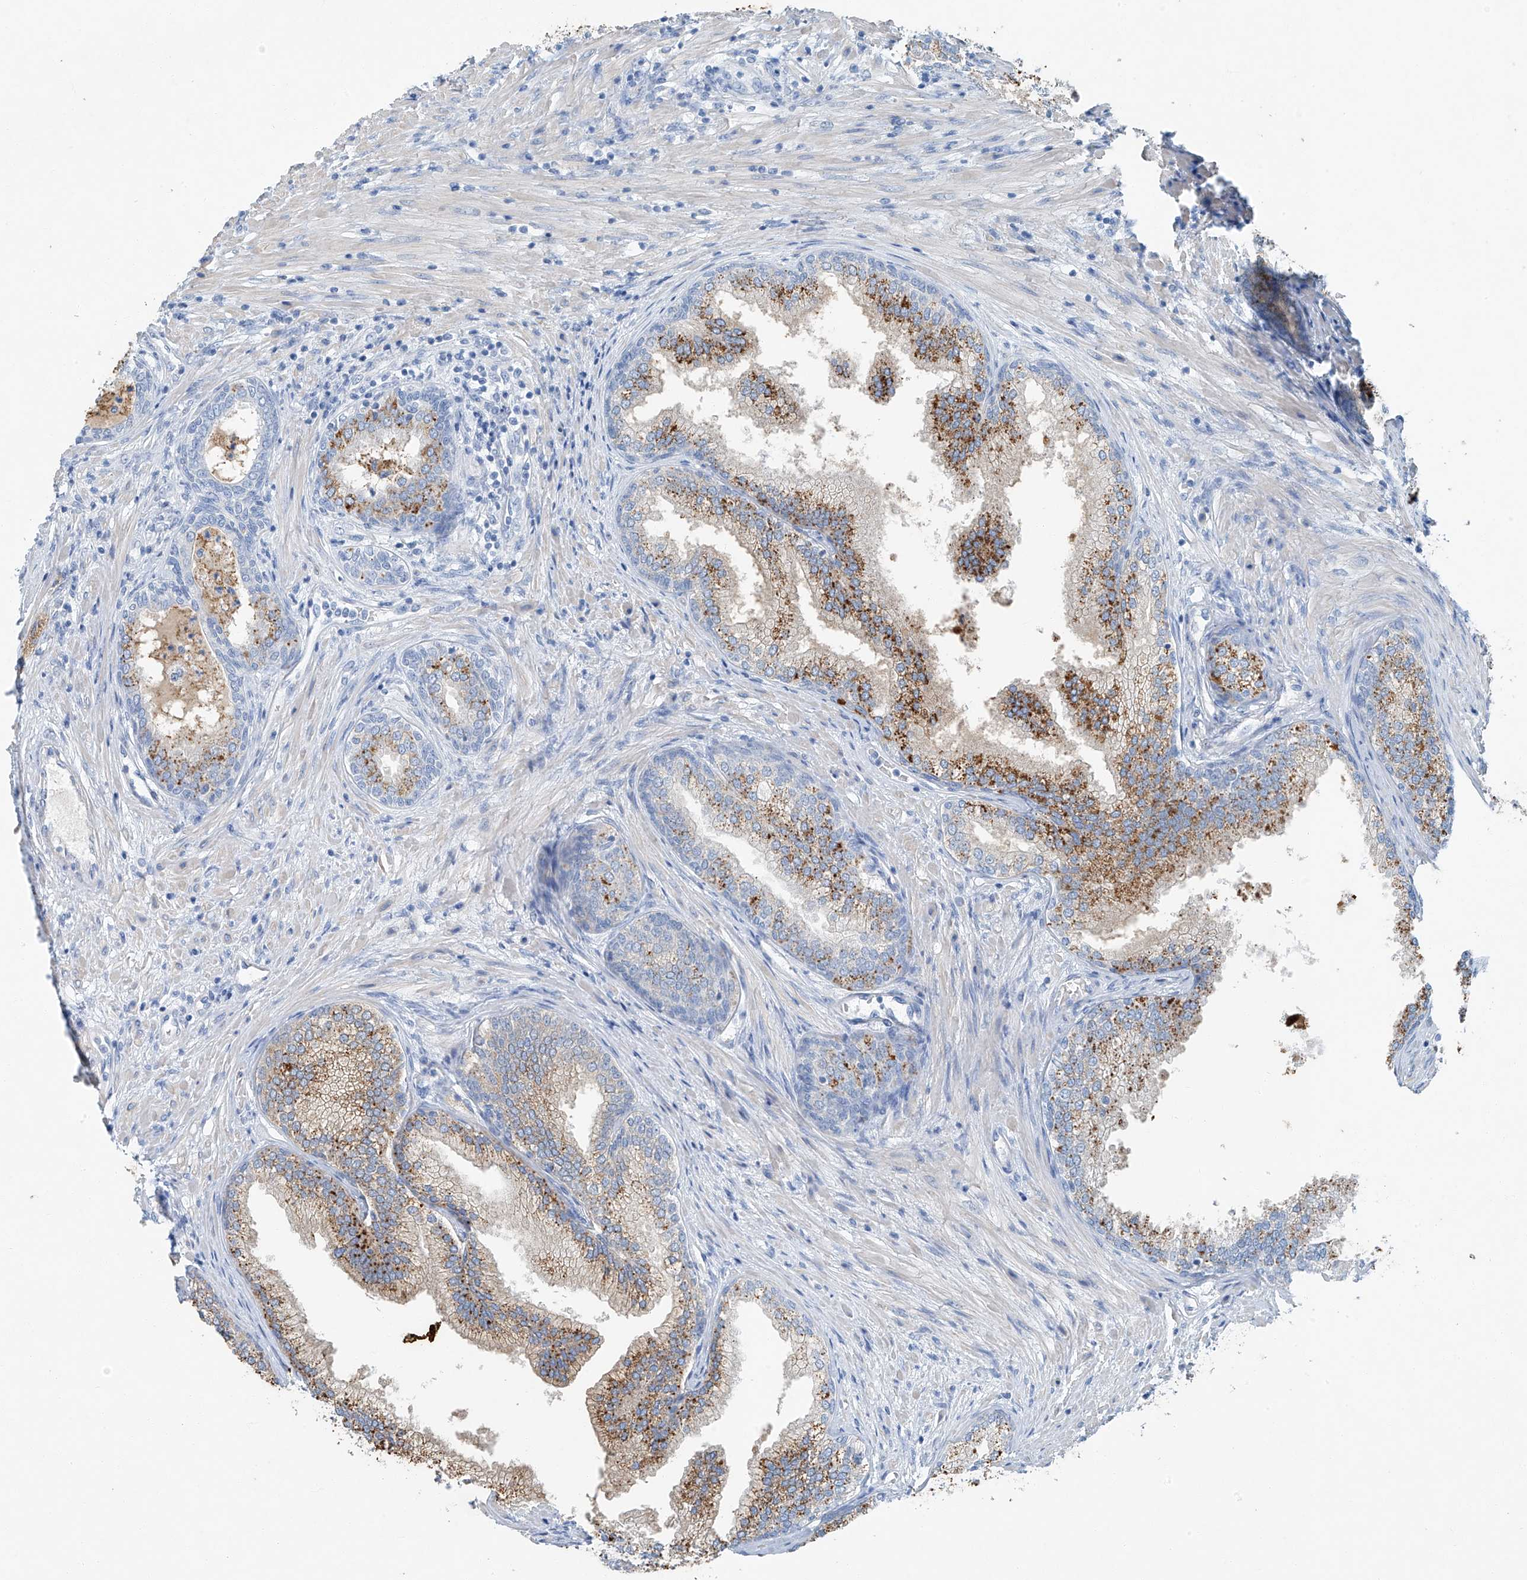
{"staining": {"intensity": "moderate", "quantity": "<25%", "location": "cytoplasmic/membranous"}, "tissue": "prostate", "cell_type": "Glandular cells", "image_type": "normal", "snomed": [{"axis": "morphology", "description": "Normal tissue, NOS"}, {"axis": "topography", "description": "Prostate"}], "caption": "An immunohistochemistry (IHC) image of unremarkable tissue is shown. Protein staining in brown labels moderate cytoplasmic/membranous positivity in prostate within glandular cells. Nuclei are stained in blue.", "gene": "C1orf87", "patient": {"sex": "male", "age": 76}}